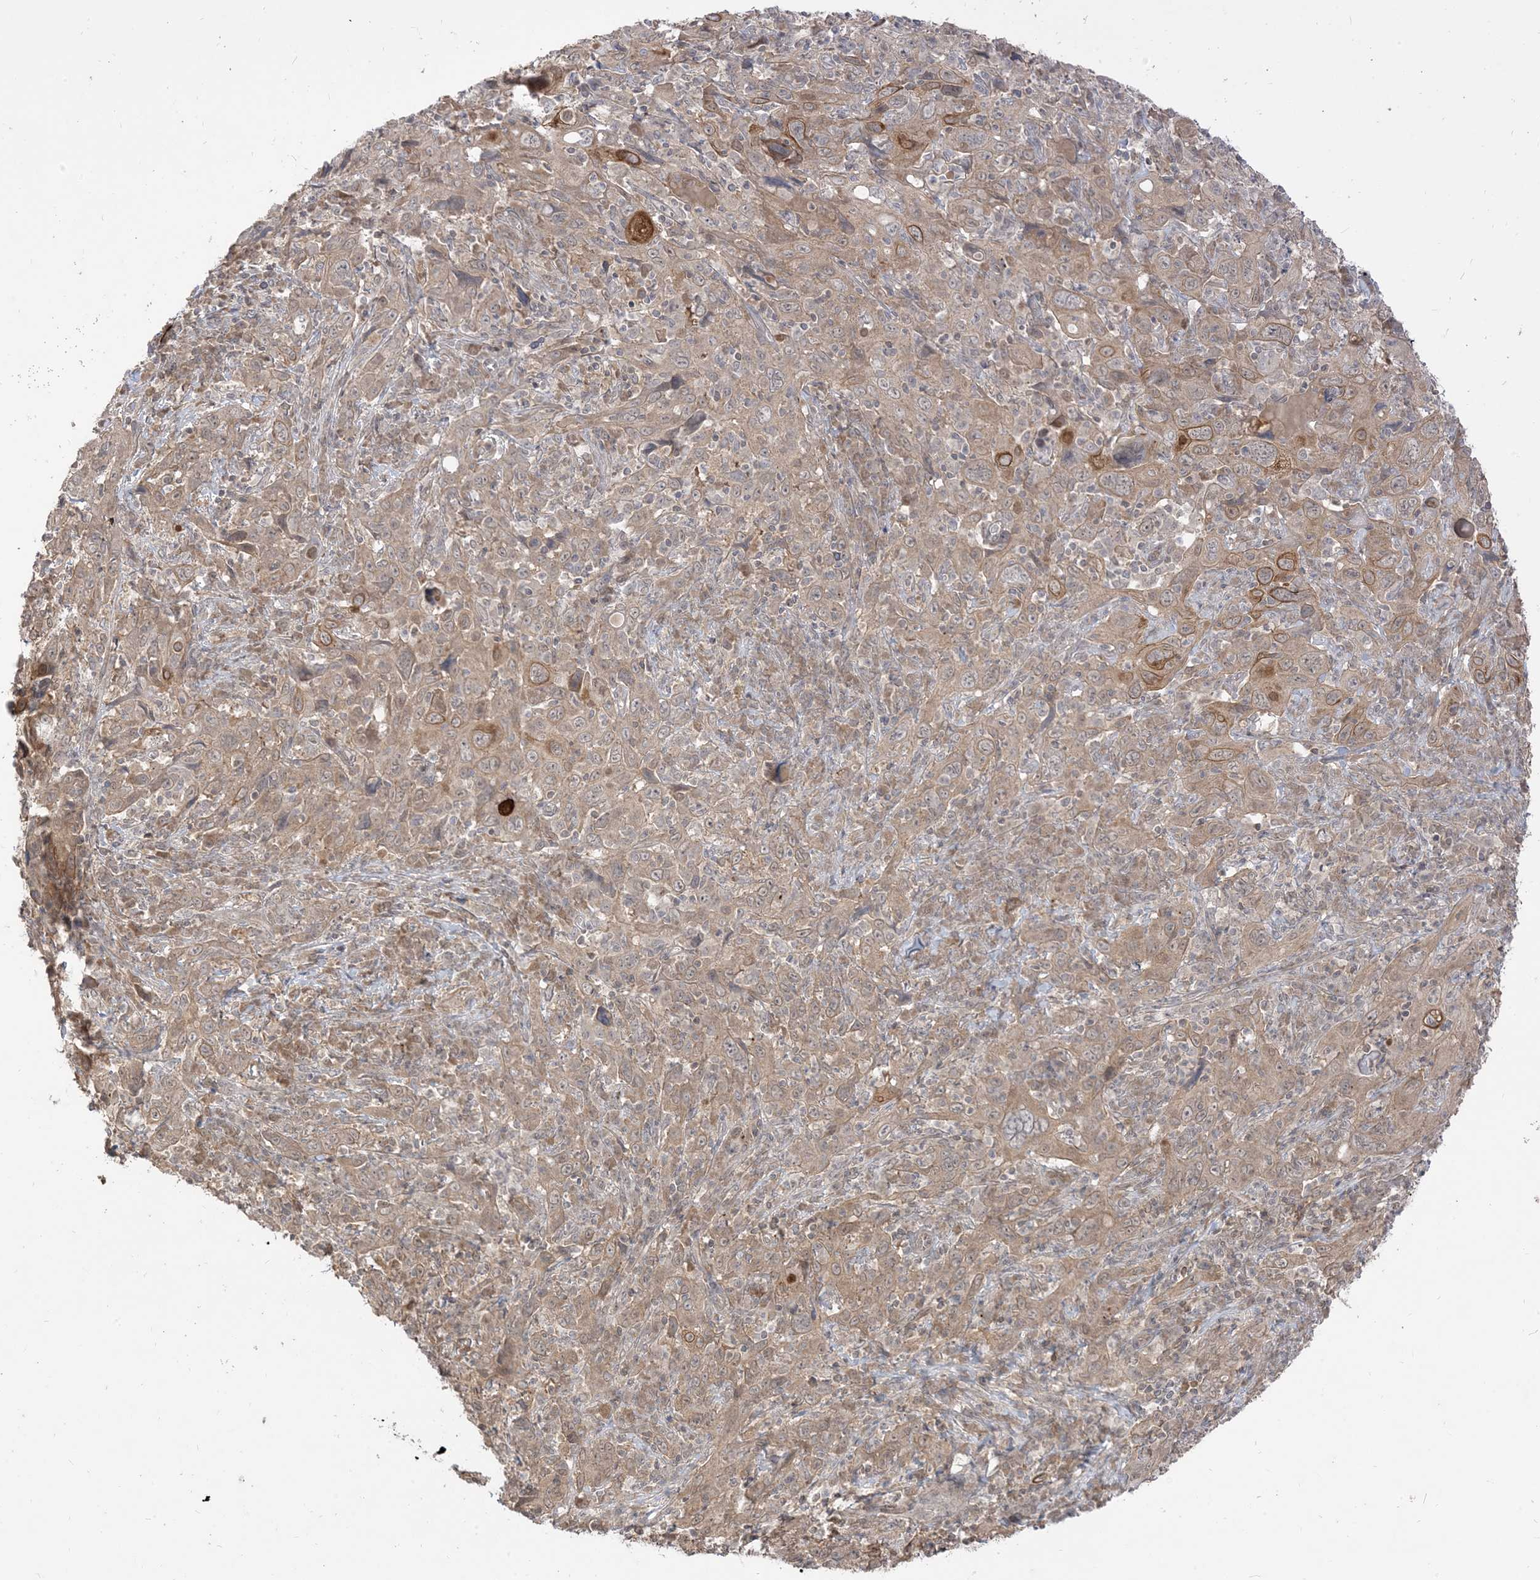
{"staining": {"intensity": "moderate", "quantity": "<25%", "location": "cytoplasmic/membranous"}, "tissue": "cervical cancer", "cell_type": "Tumor cells", "image_type": "cancer", "snomed": [{"axis": "morphology", "description": "Squamous cell carcinoma, NOS"}, {"axis": "topography", "description": "Cervix"}], "caption": "A high-resolution photomicrograph shows immunohistochemistry (IHC) staining of squamous cell carcinoma (cervical), which shows moderate cytoplasmic/membranous staining in about <25% of tumor cells. (brown staining indicates protein expression, while blue staining denotes nuclei).", "gene": "TBCC", "patient": {"sex": "female", "age": 46}}